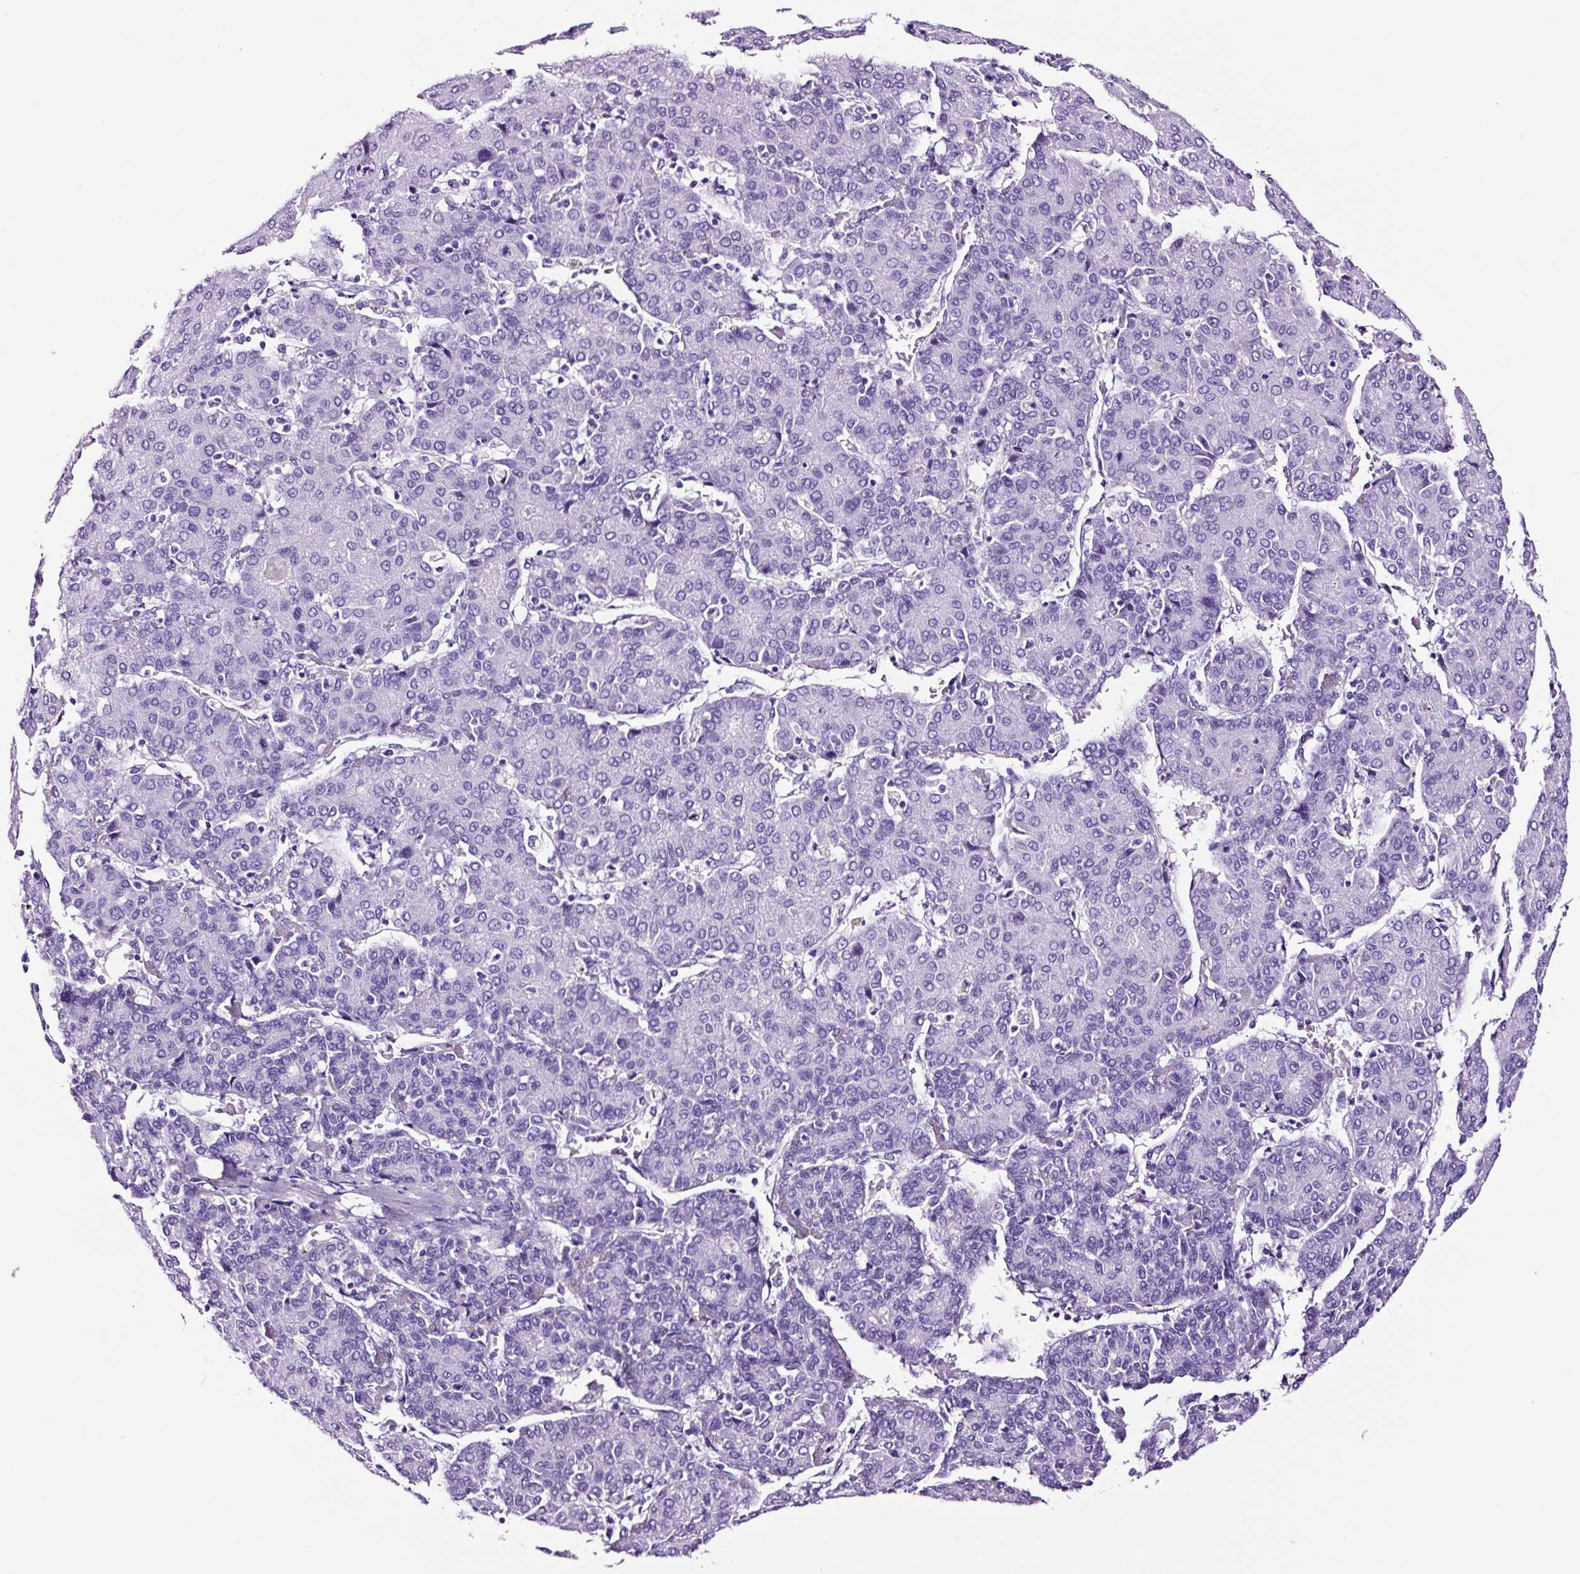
{"staining": {"intensity": "negative", "quantity": "none", "location": "none"}, "tissue": "liver cancer", "cell_type": "Tumor cells", "image_type": "cancer", "snomed": [{"axis": "morphology", "description": "Carcinoma, Hepatocellular, NOS"}, {"axis": "topography", "description": "Liver"}], "caption": "Liver hepatocellular carcinoma was stained to show a protein in brown. There is no significant staining in tumor cells.", "gene": "FBXL7", "patient": {"sex": "male", "age": 65}}